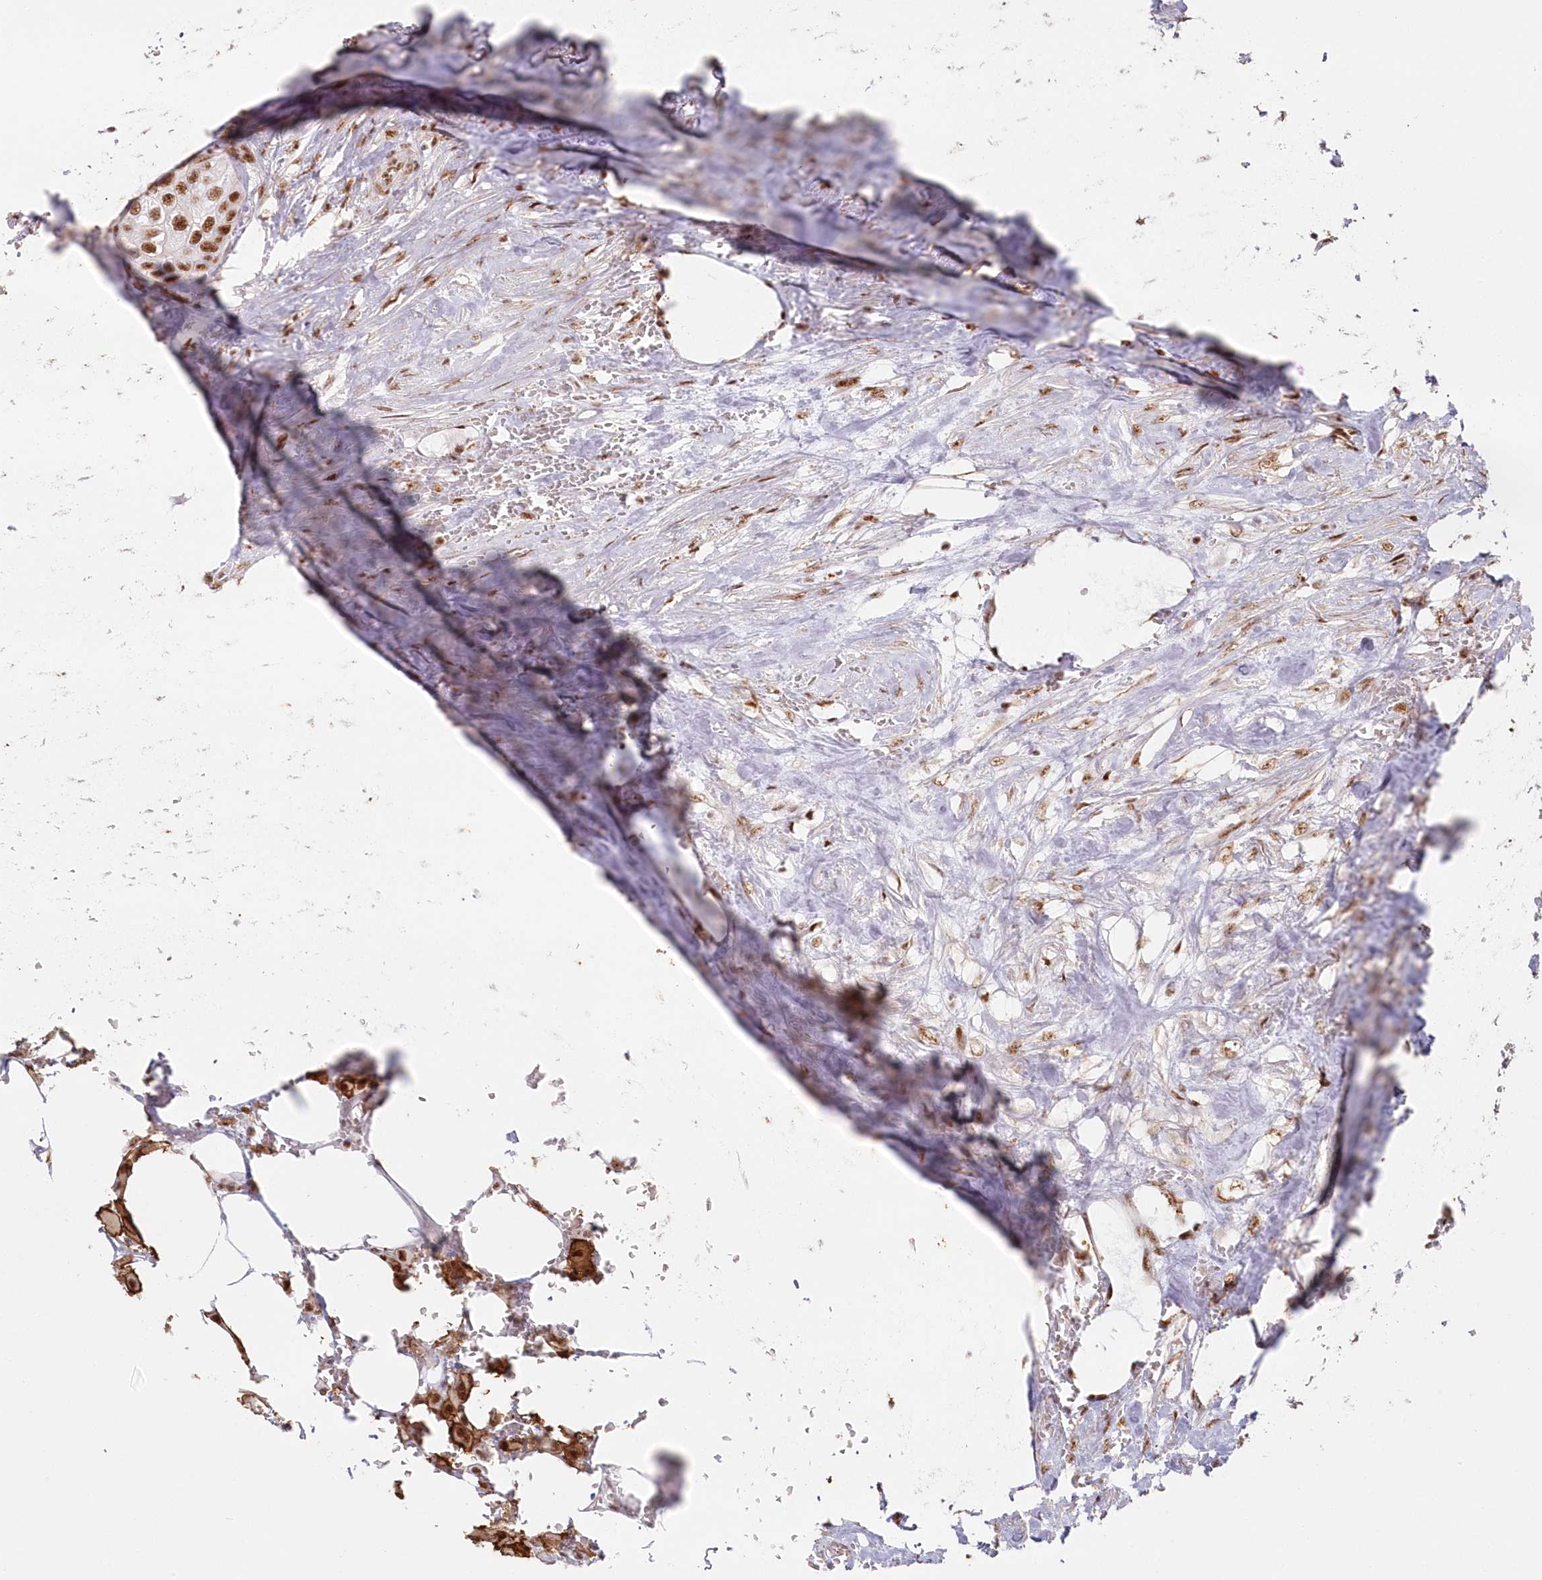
{"staining": {"intensity": "moderate", "quantity": ">75%", "location": "nuclear"}, "tissue": "urothelial cancer", "cell_type": "Tumor cells", "image_type": "cancer", "snomed": [{"axis": "morphology", "description": "Urothelial carcinoma, High grade"}, {"axis": "topography", "description": "Urinary bladder"}], "caption": "Urothelial carcinoma (high-grade) stained with immunohistochemistry (IHC) displays moderate nuclear staining in approximately >75% of tumor cells. (DAB (3,3'-diaminobenzidine) = brown stain, brightfield microscopy at high magnification).", "gene": "DDX46", "patient": {"sex": "male", "age": 64}}